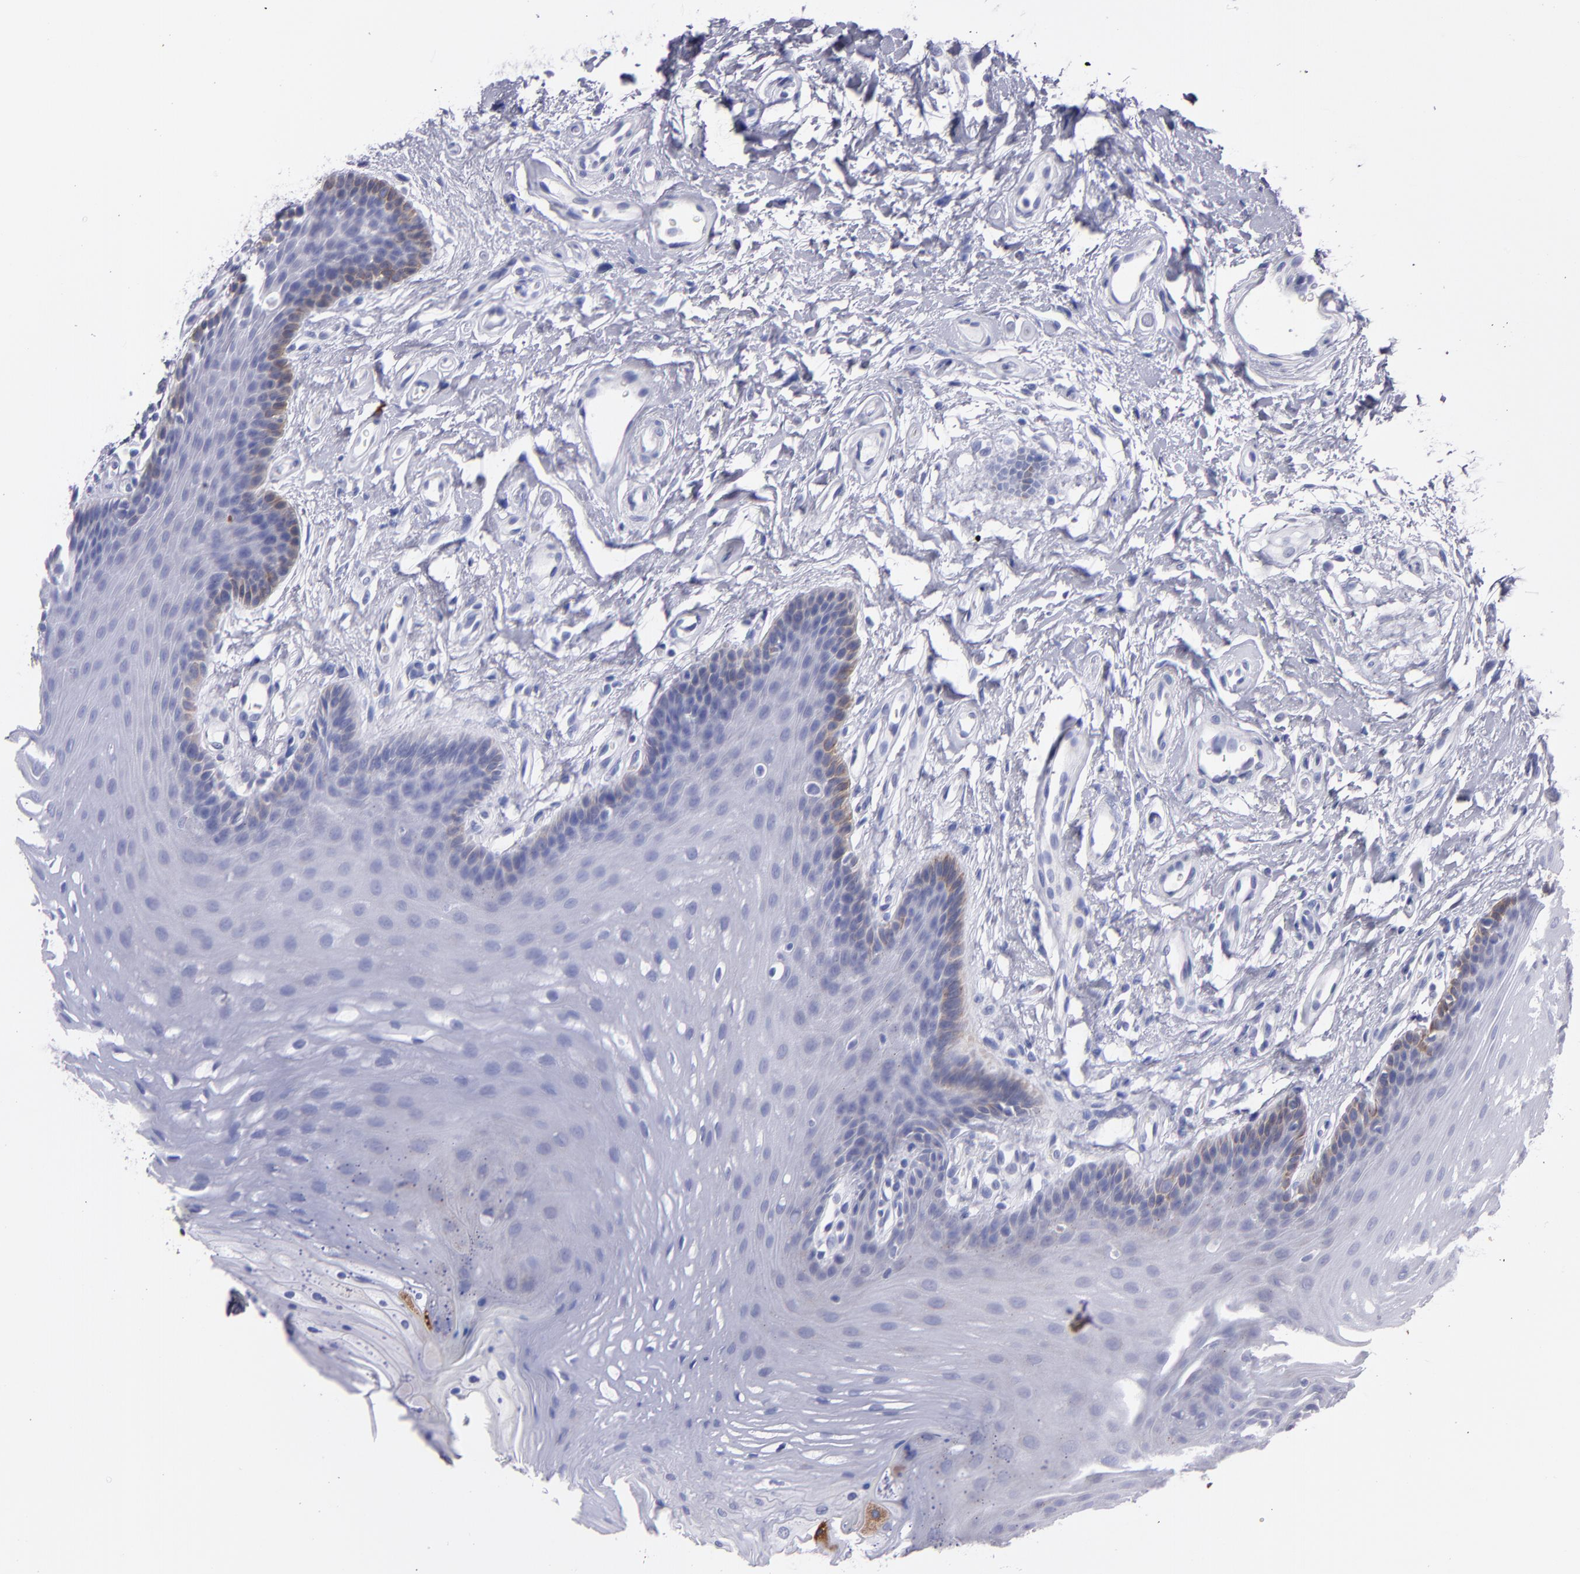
{"staining": {"intensity": "moderate", "quantity": "<25%", "location": "cytoplasmic/membranous"}, "tissue": "oral mucosa", "cell_type": "Squamous epithelial cells", "image_type": "normal", "snomed": [{"axis": "morphology", "description": "Normal tissue, NOS"}, {"axis": "topography", "description": "Oral tissue"}], "caption": "Unremarkable oral mucosa demonstrates moderate cytoplasmic/membranous expression in approximately <25% of squamous epithelial cells The staining is performed using DAB brown chromogen to label protein expression. The nuclei are counter-stained blue using hematoxylin..", "gene": "IFIH1", "patient": {"sex": "male", "age": 62}}